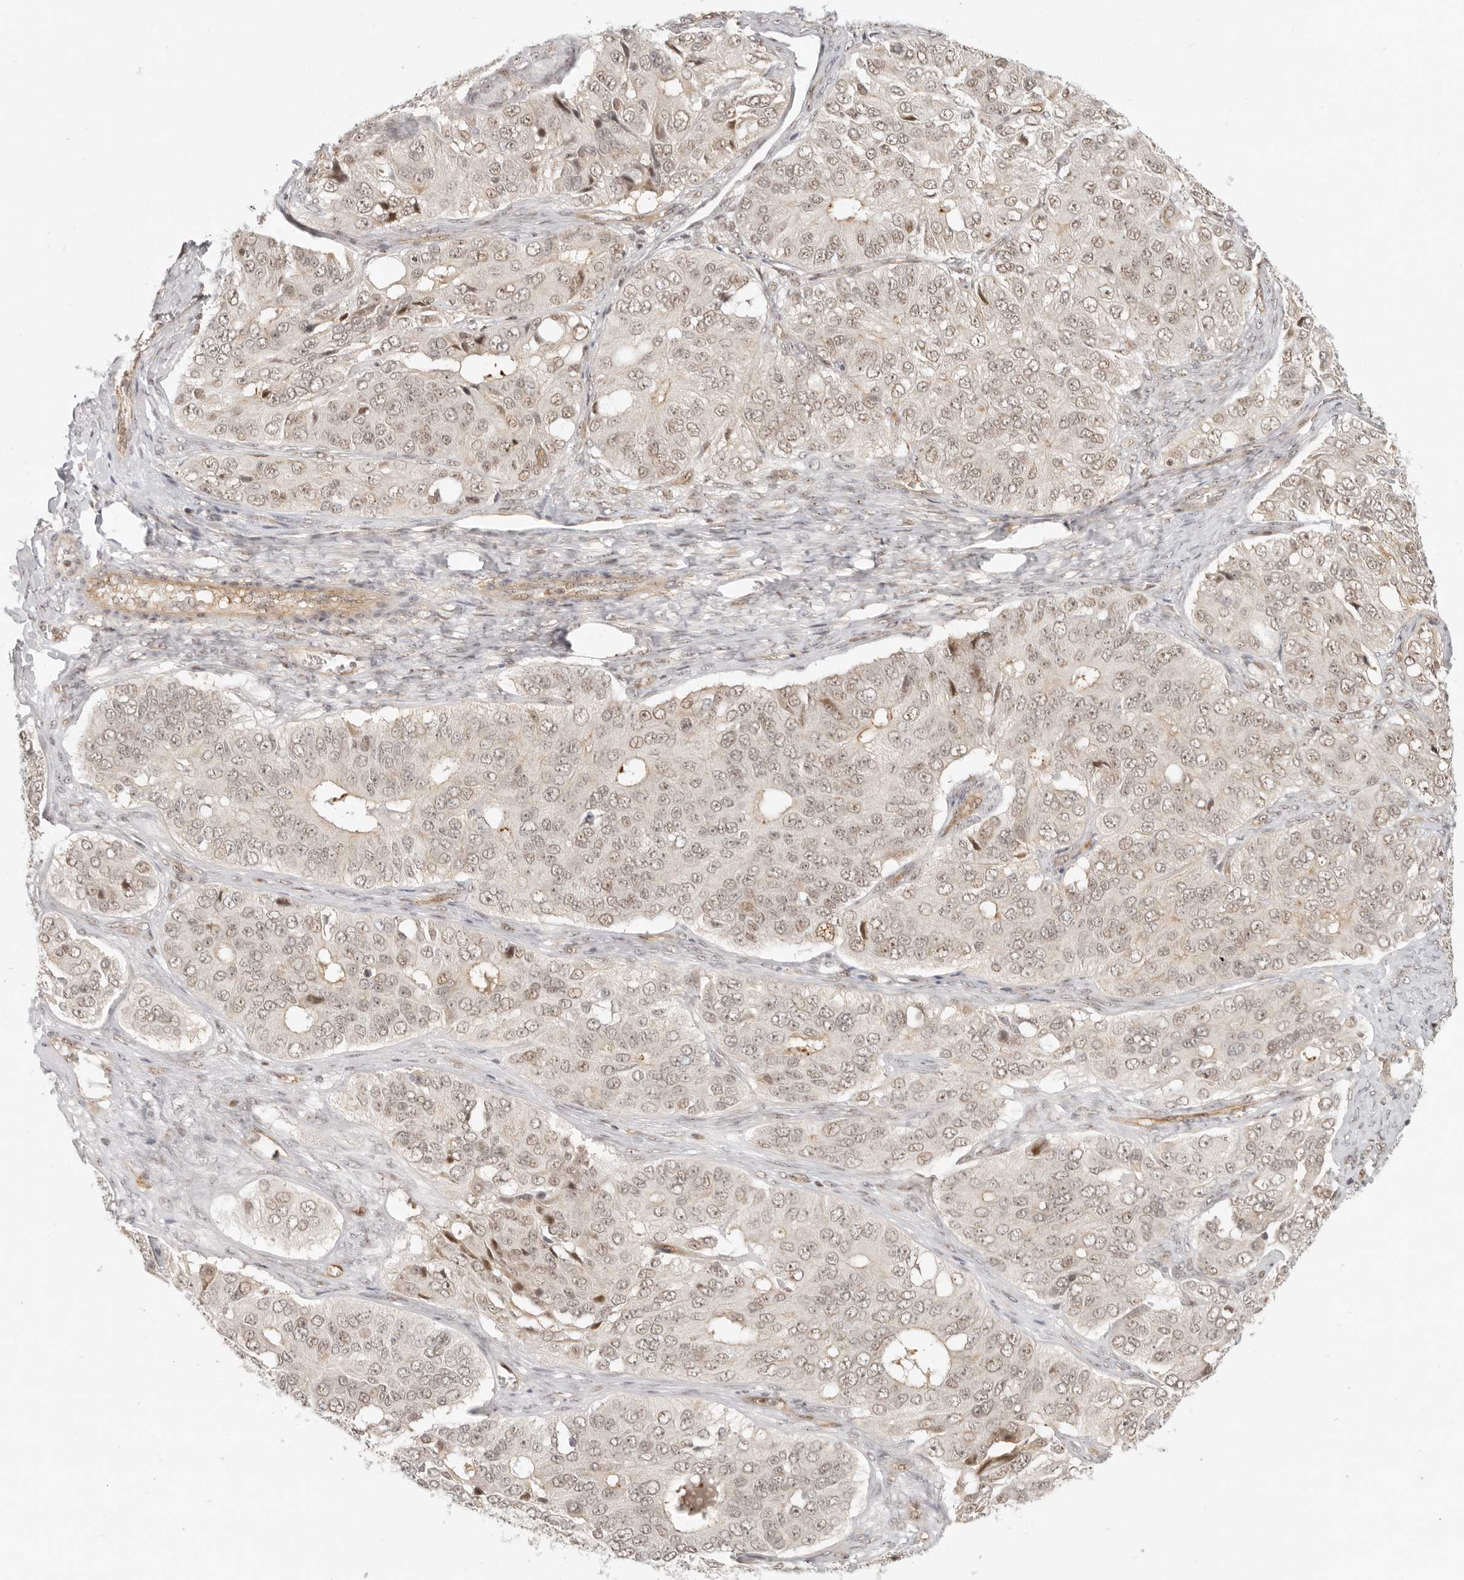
{"staining": {"intensity": "weak", "quantity": ">75%", "location": "nuclear"}, "tissue": "ovarian cancer", "cell_type": "Tumor cells", "image_type": "cancer", "snomed": [{"axis": "morphology", "description": "Carcinoma, endometroid"}, {"axis": "topography", "description": "Ovary"}], "caption": "Immunohistochemistry histopathology image of neoplastic tissue: endometroid carcinoma (ovarian) stained using IHC reveals low levels of weak protein expression localized specifically in the nuclear of tumor cells, appearing as a nuclear brown color.", "gene": "BAP1", "patient": {"sex": "female", "age": 51}}